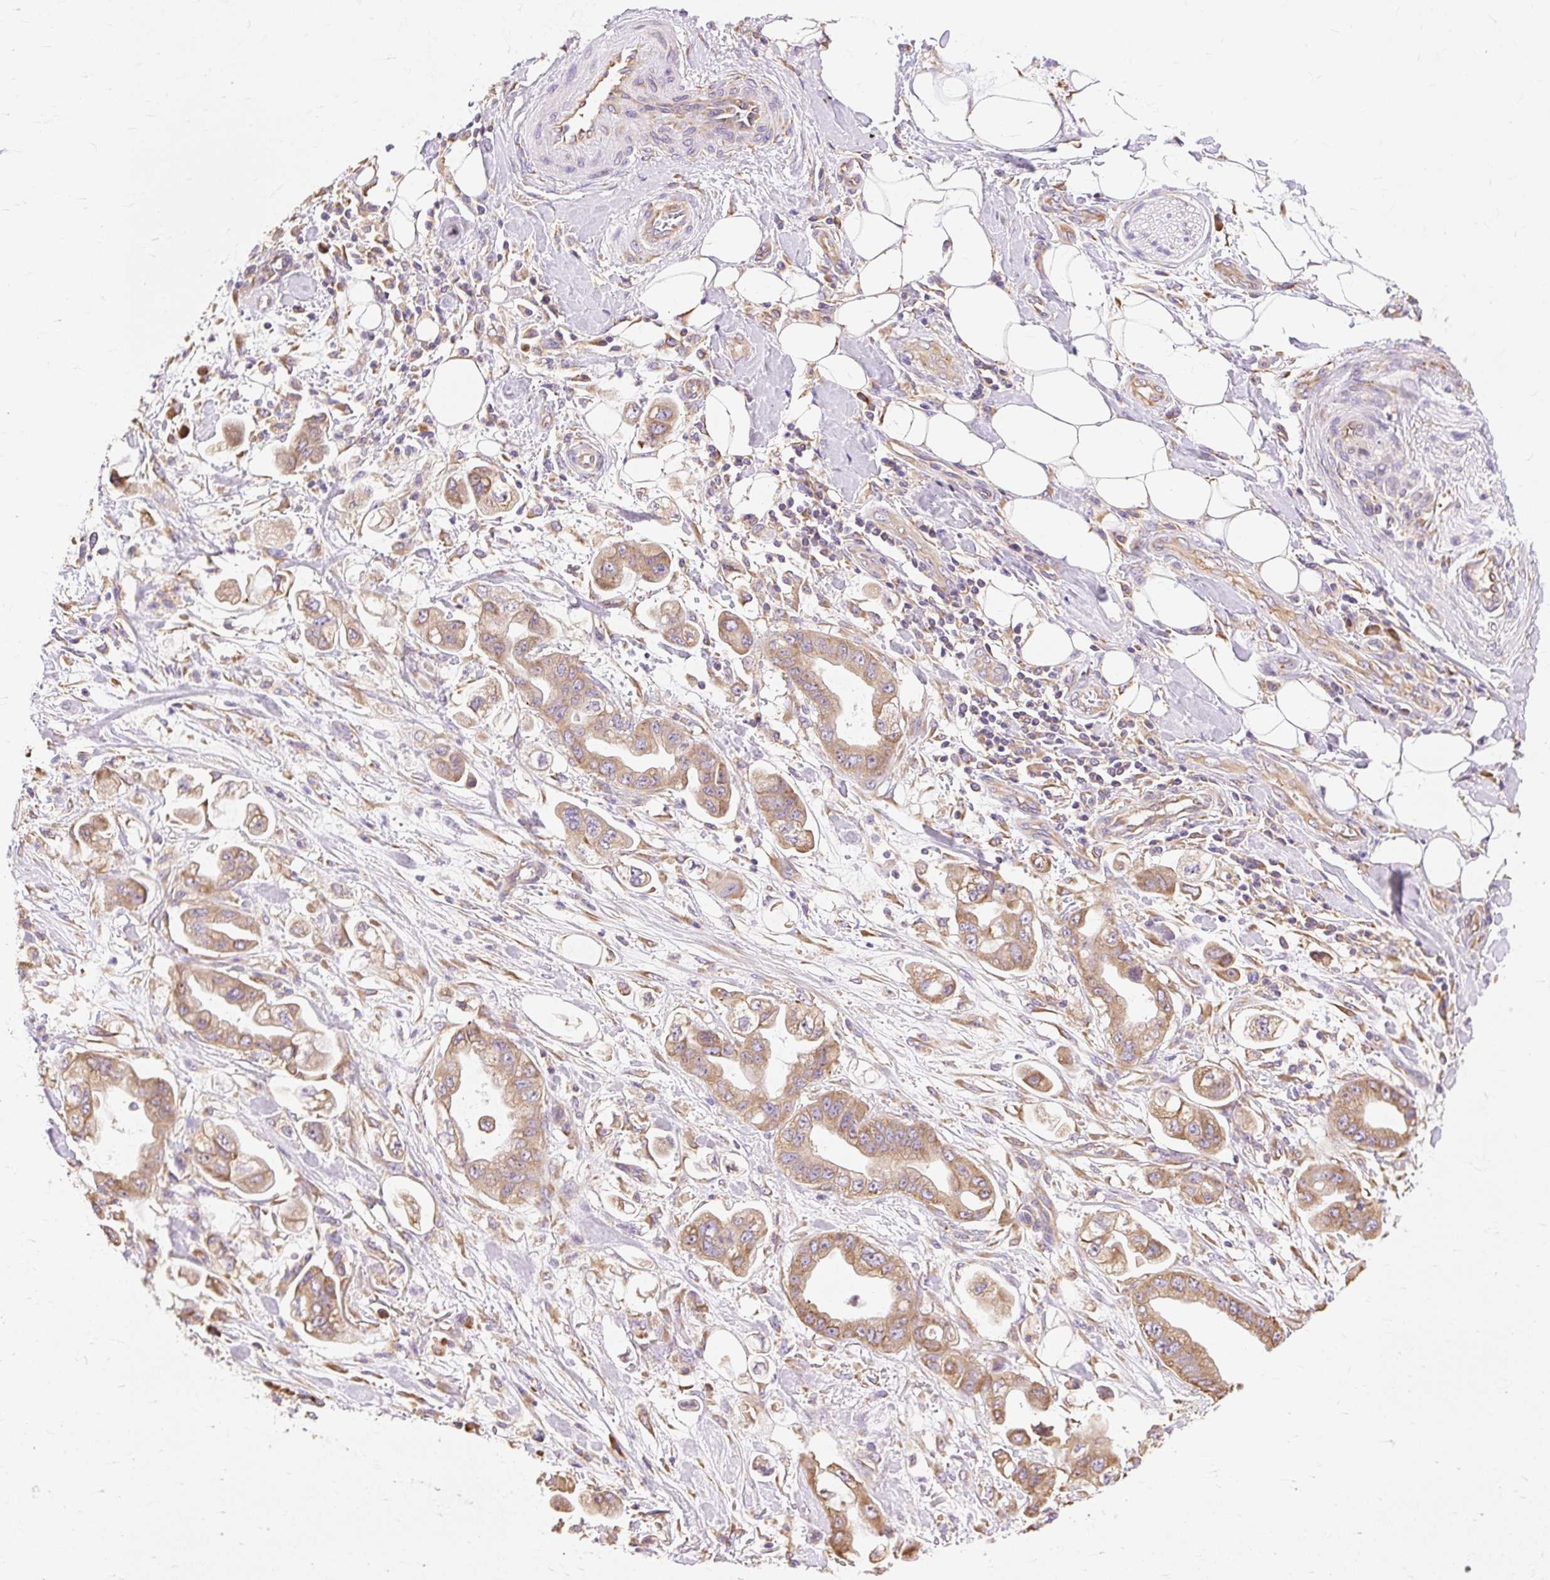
{"staining": {"intensity": "moderate", "quantity": ">75%", "location": "cytoplasmic/membranous"}, "tissue": "stomach cancer", "cell_type": "Tumor cells", "image_type": "cancer", "snomed": [{"axis": "morphology", "description": "Adenocarcinoma, NOS"}, {"axis": "topography", "description": "Stomach"}], "caption": "Stomach cancer stained with DAB immunohistochemistry (IHC) displays medium levels of moderate cytoplasmic/membranous staining in about >75% of tumor cells.", "gene": "RPS17", "patient": {"sex": "male", "age": 62}}